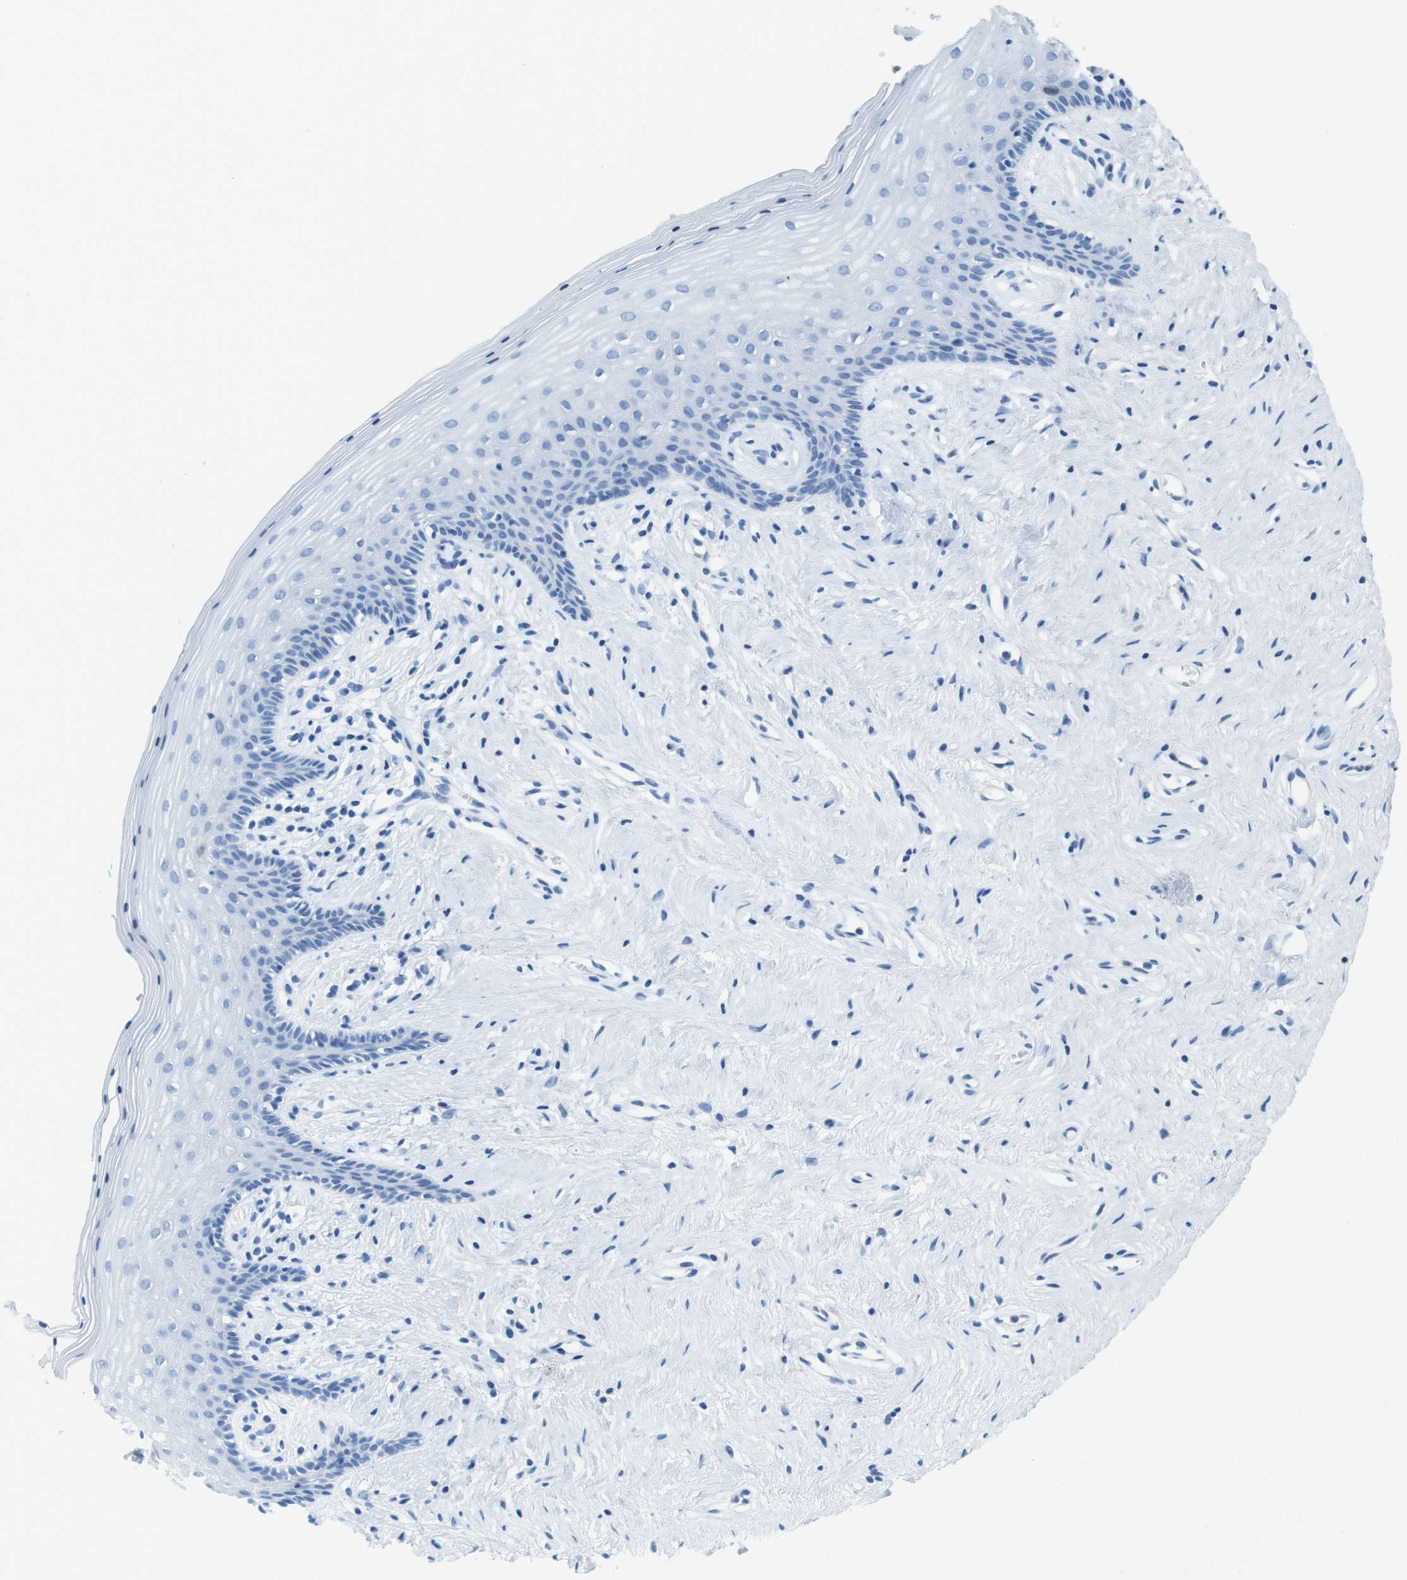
{"staining": {"intensity": "negative", "quantity": "none", "location": "none"}, "tissue": "vagina", "cell_type": "Squamous epithelial cells", "image_type": "normal", "snomed": [{"axis": "morphology", "description": "Normal tissue, NOS"}, {"axis": "topography", "description": "Vagina"}], "caption": "High power microscopy photomicrograph of an IHC micrograph of benign vagina, revealing no significant staining in squamous epithelial cells.", "gene": "CTAG1B", "patient": {"sex": "female", "age": 44}}